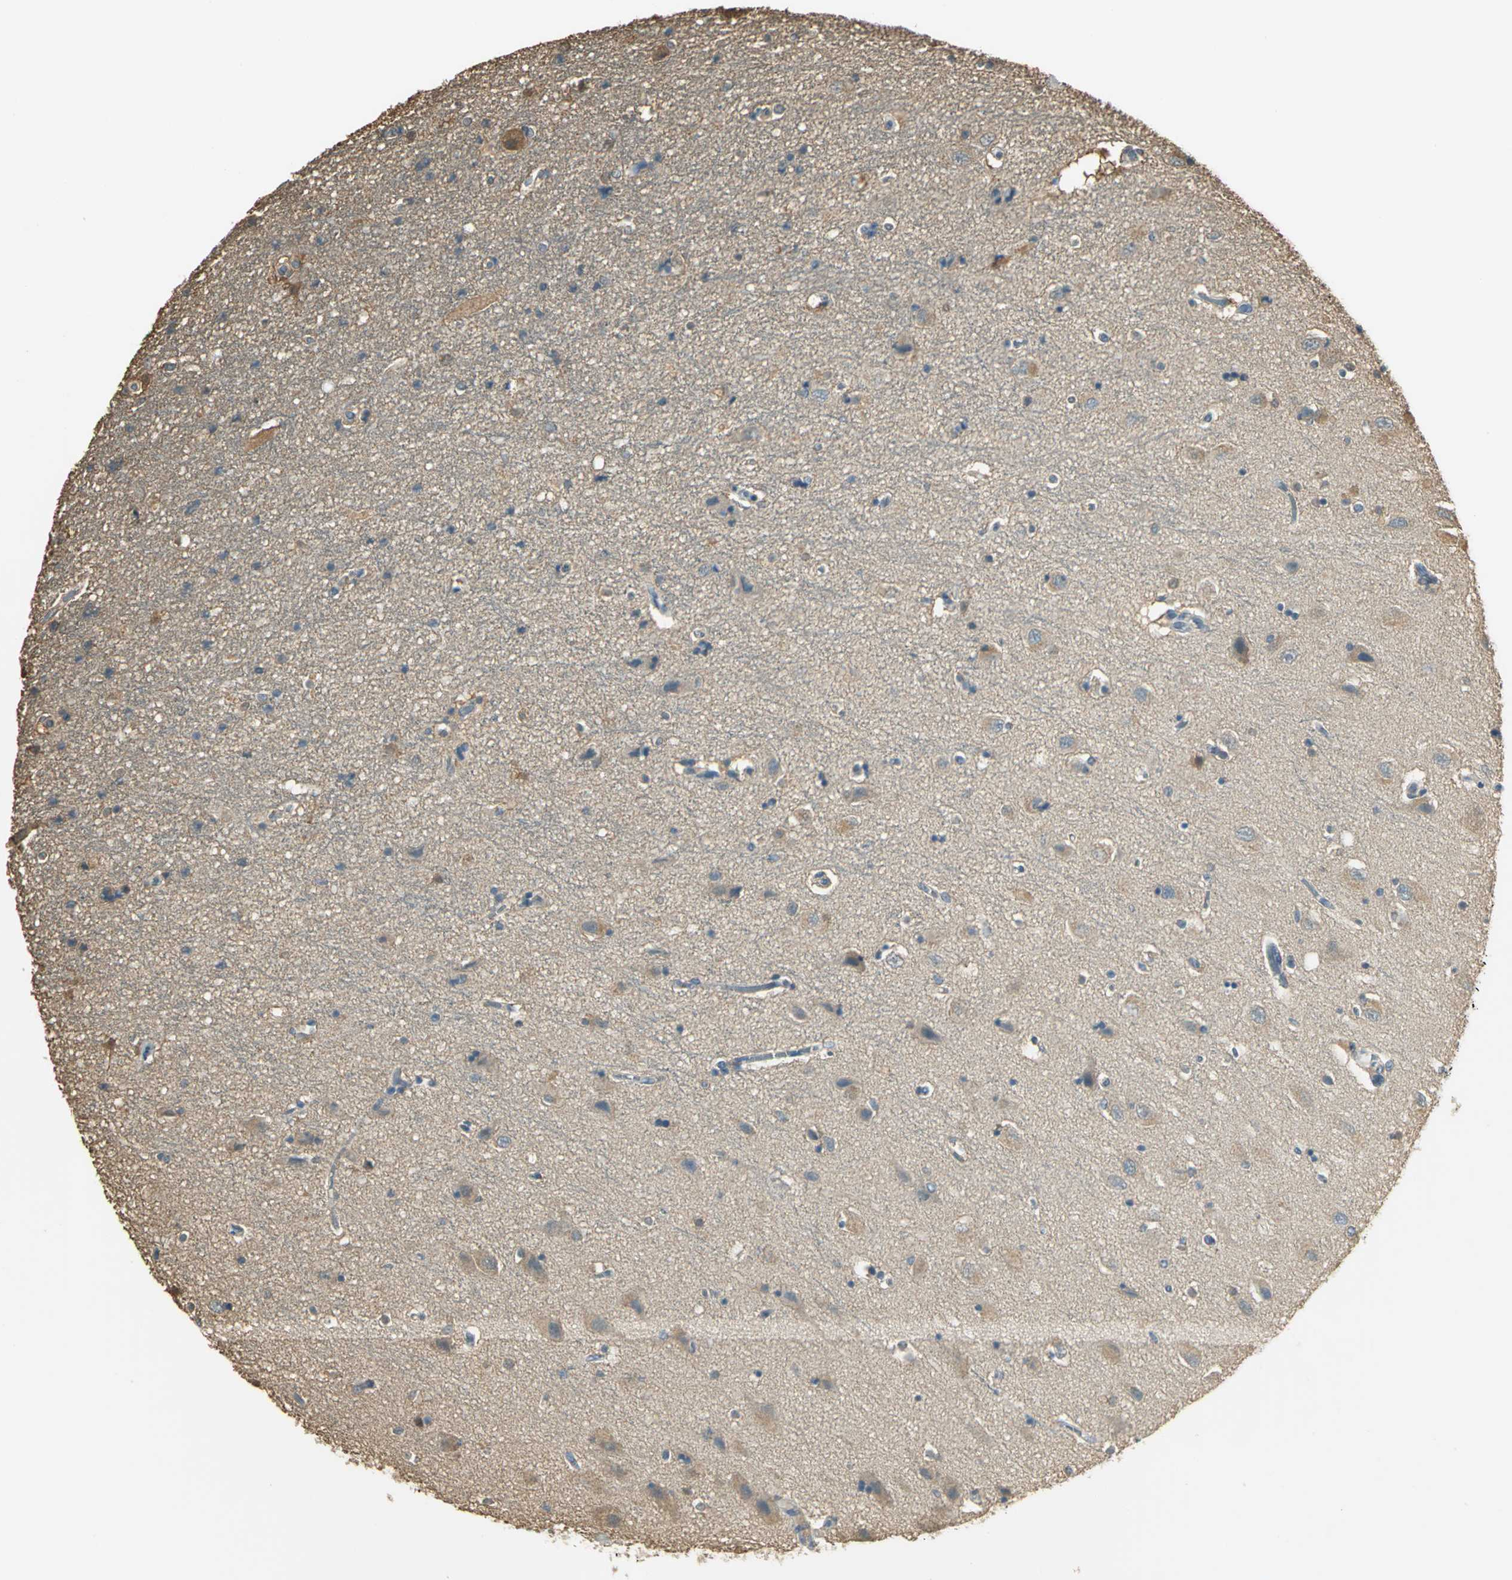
{"staining": {"intensity": "weak", "quantity": ">75%", "location": "cytoplasmic/membranous"}, "tissue": "hippocampus", "cell_type": "Glial cells", "image_type": "normal", "snomed": [{"axis": "morphology", "description": "Normal tissue, NOS"}, {"axis": "topography", "description": "Hippocampus"}], "caption": "Immunohistochemistry (IHC) of benign human hippocampus displays low levels of weak cytoplasmic/membranous expression in about >75% of glial cells.", "gene": "PARK7", "patient": {"sex": "female", "age": 54}}